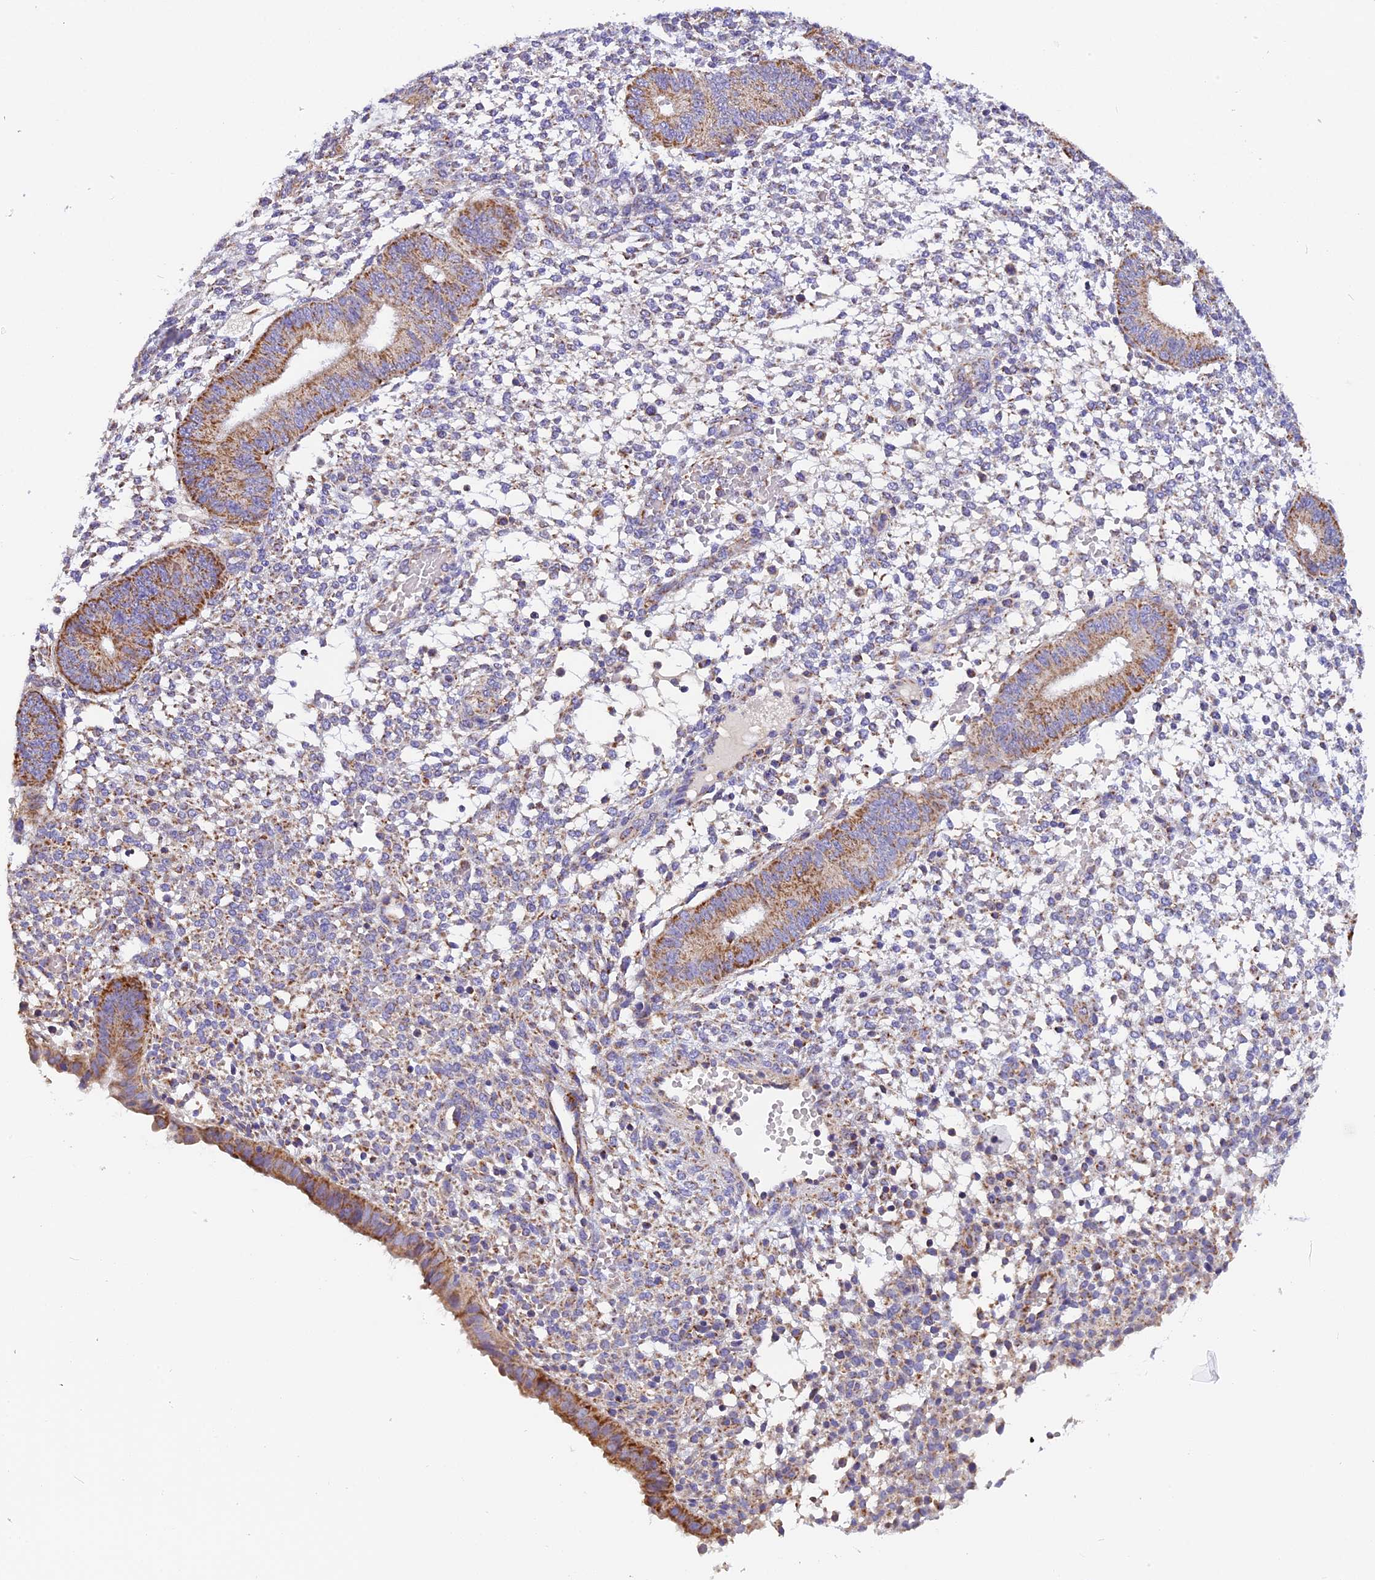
{"staining": {"intensity": "moderate", "quantity": "<25%", "location": "cytoplasmic/membranous"}, "tissue": "endometrium", "cell_type": "Cells in endometrial stroma", "image_type": "normal", "snomed": [{"axis": "morphology", "description": "Normal tissue, NOS"}, {"axis": "topography", "description": "Endometrium"}], "caption": "Brown immunohistochemical staining in normal human endometrium exhibits moderate cytoplasmic/membranous positivity in approximately <25% of cells in endometrial stroma.", "gene": "MGME1", "patient": {"sex": "female", "age": 49}}